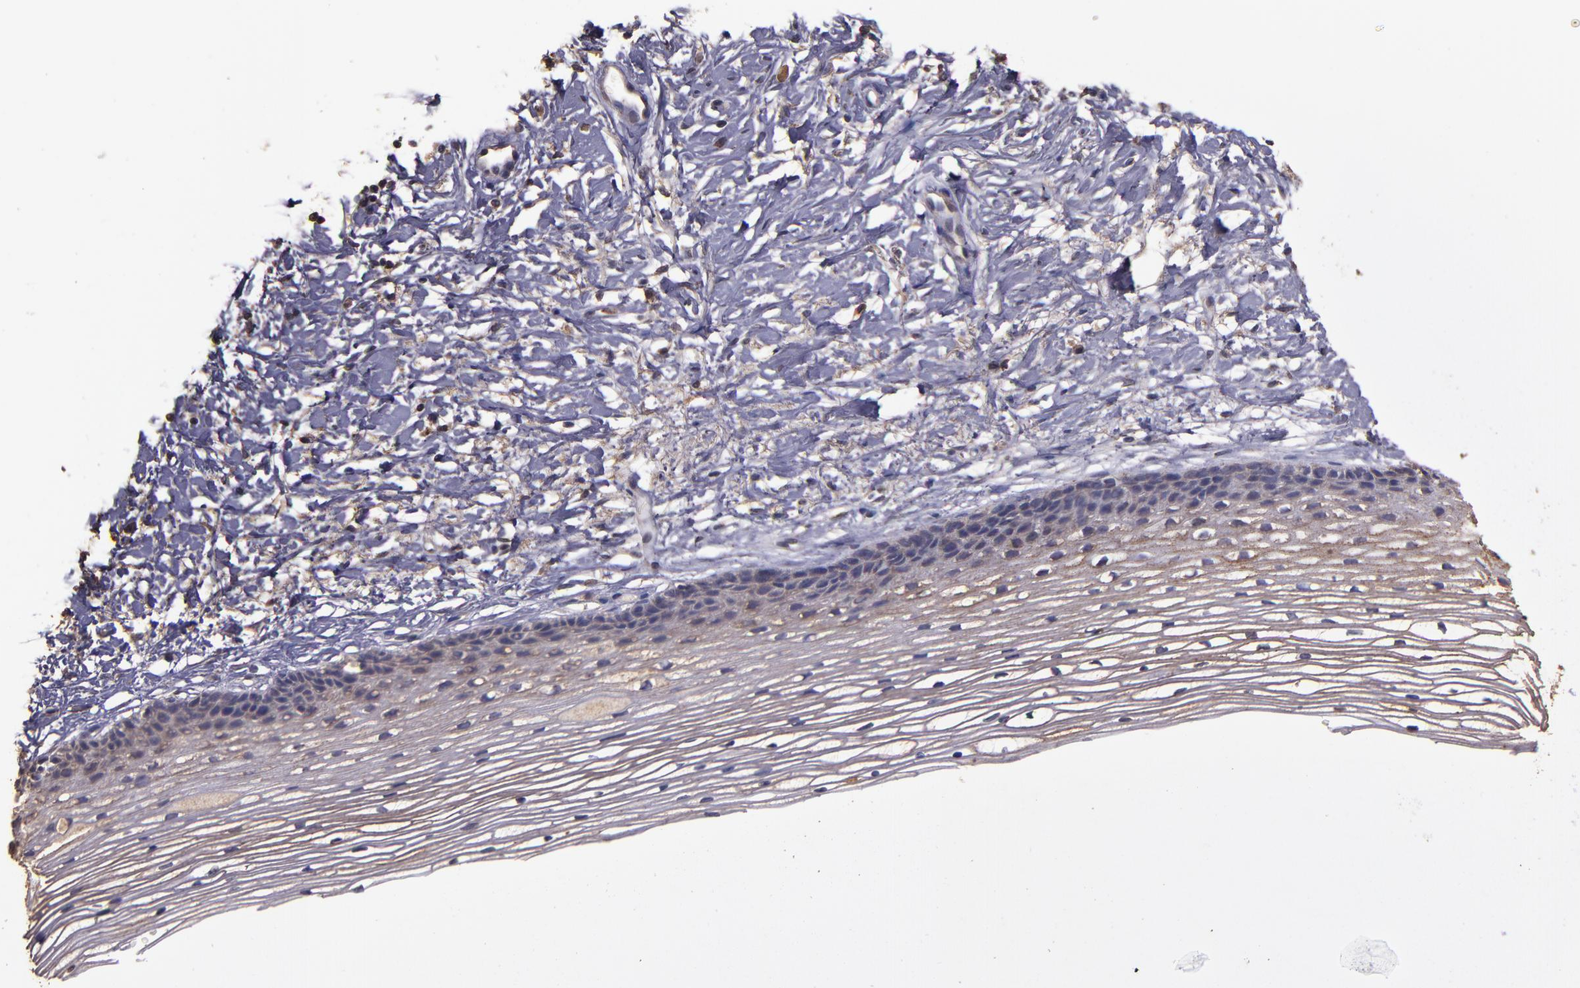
{"staining": {"intensity": "weak", "quantity": ">75%", "location": "cytoplasmic/membranous"}, "tissue": "cervix", "cell_type": "Glandular cells", "image_type": "normal", "snomed": [{"axis": "morphology", "description": "Normal tissue, NOS"}, {"axis": "topography", "description": "Cervix"}], "caption": "Immunohistochemical staining of benign human cervix reveals weak cytoplasmic/membranous protein staining in about >75% of glandular cells.", "gene": "HECTD1", "patient": {"sex": "female", "age": 77}}